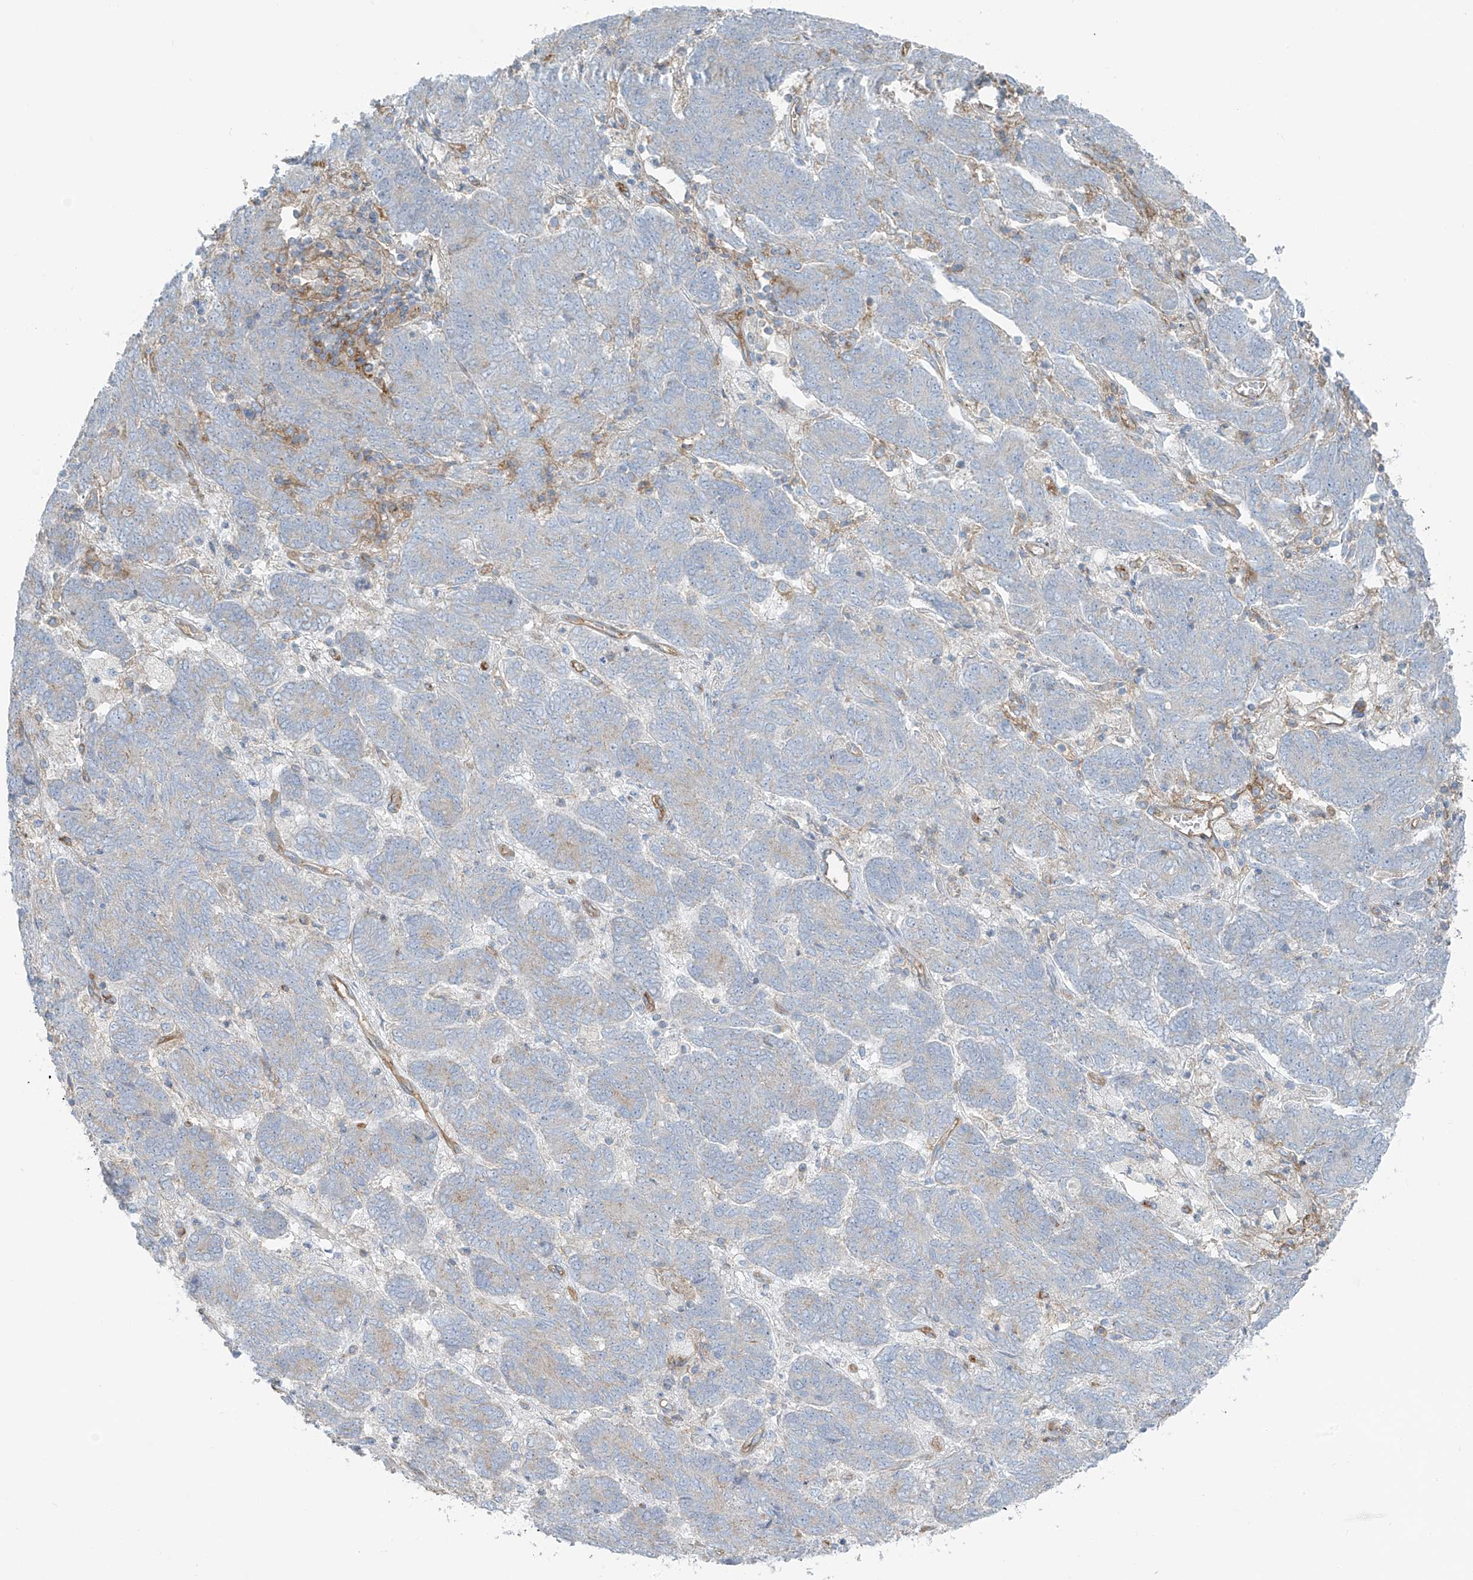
{"staining": {"intensity": "weak", "quantity": "<25%", "location": "cytoplasmic/membranous"}, "tissue": "endometrial cancer", "cell_type": "Tumor cells", "image_type": "cancer", "snomed": [{"axis": "morphology", "description": "Adenocarcinoma, NOS"}, {"axis": "topography", "description": "Endometrium"}], "caption": "DAB (3,3'-diaminobenzidine) immunohistochemical staining of endometrial cancer (adenocarcinoma) demonstrates no significant expression in tumor cells. (DAB (3,3'-diaminobenzidine) immunohistochemistry (IHC) with hematoxylin counter stain).", "gene": "VAMP5", "patient": {"sex": "female", "age": 80}}